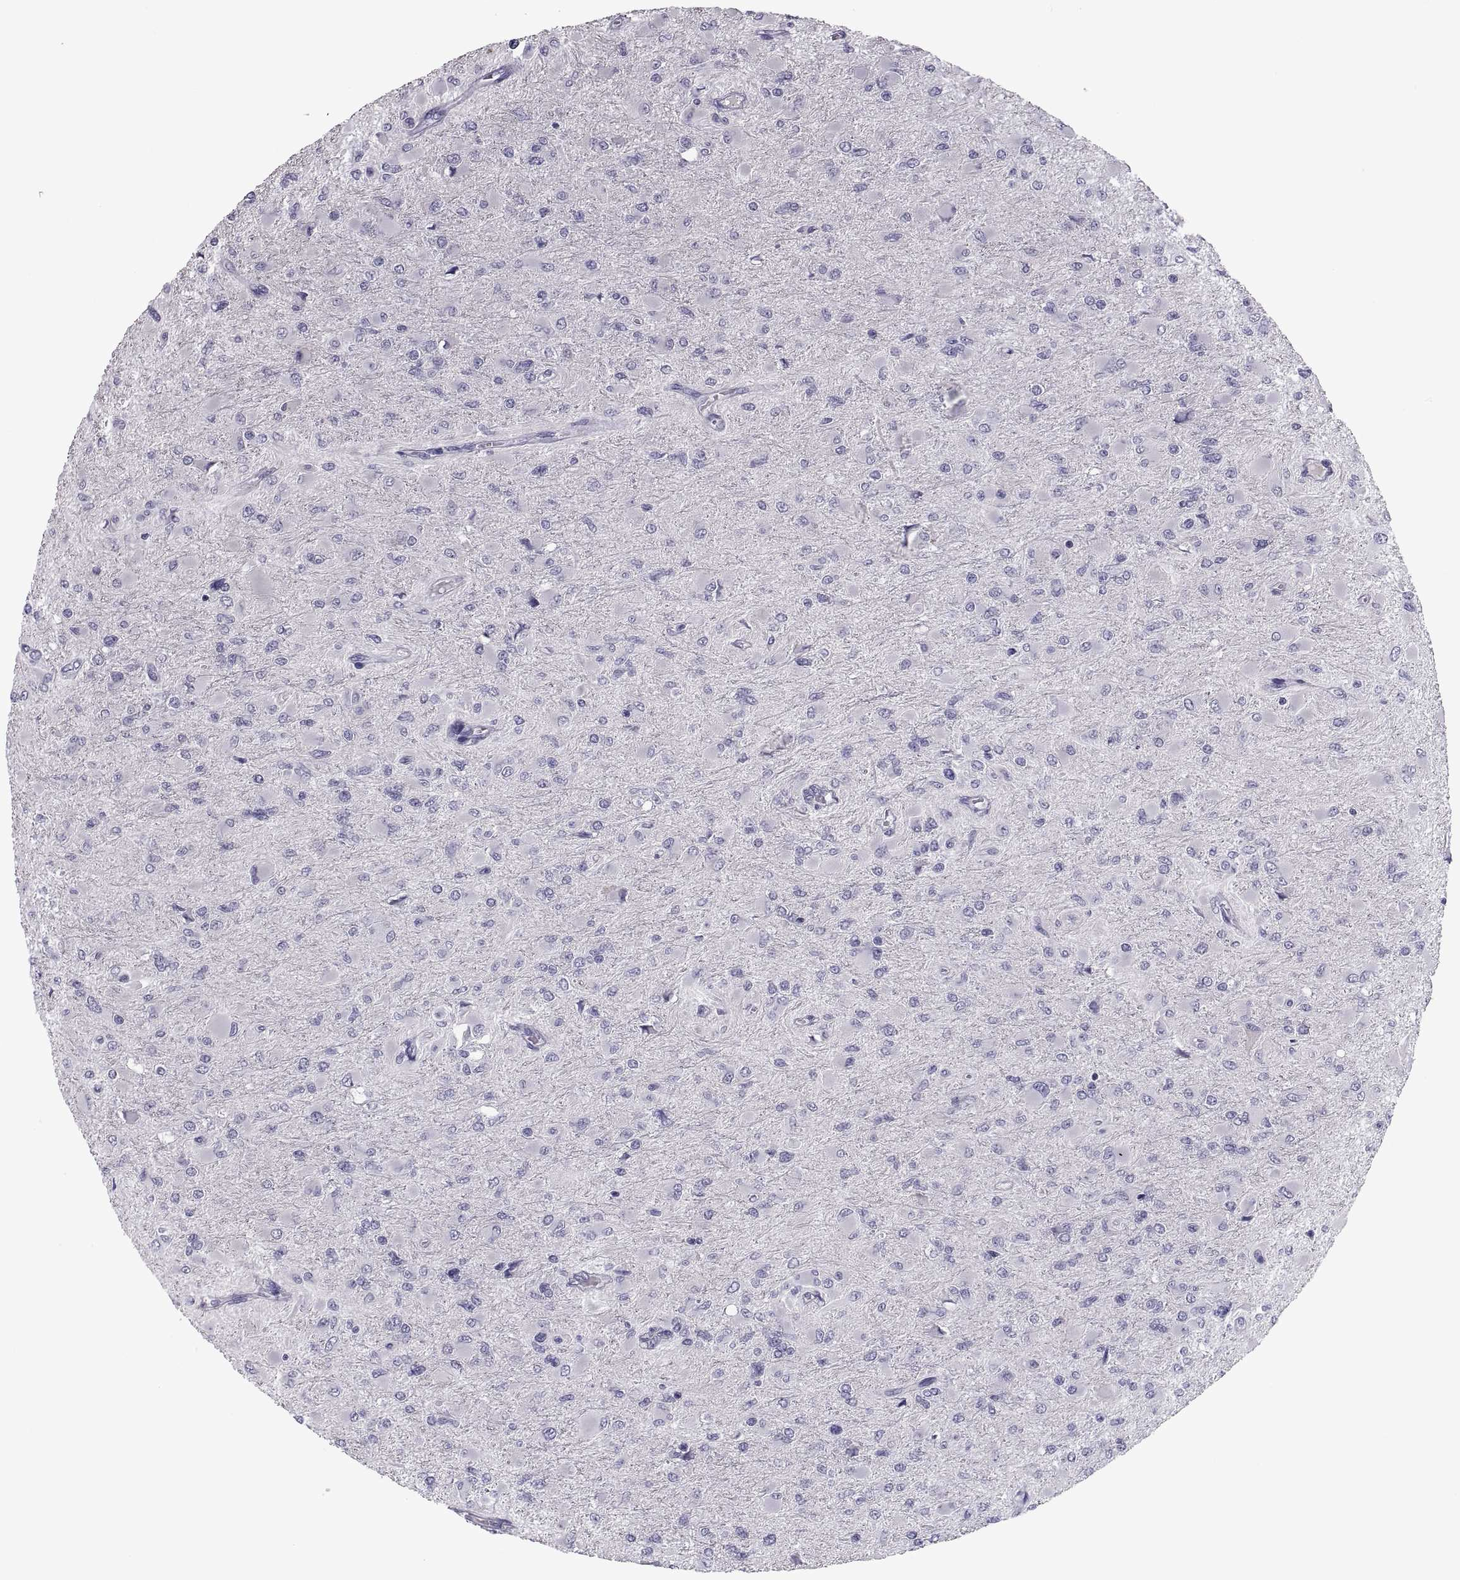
{"staining": {"intensity": "negative", "quantity": "none", "location": "none"}, "tissue": "glioma", "cell_type": "Tumor cells", "image_type": "cancer", "snomed": [{"axis": "morphology", "description": "Glioma, malignant, High grade"}, {"axis": "topography", "description": "Cerebral cortex"}], "caption": "Tumor cells show no significant expression in malignant glioma (high-grade).", "gene": "PDZRN4", "patient": {"sex": "female", "age": 36}}